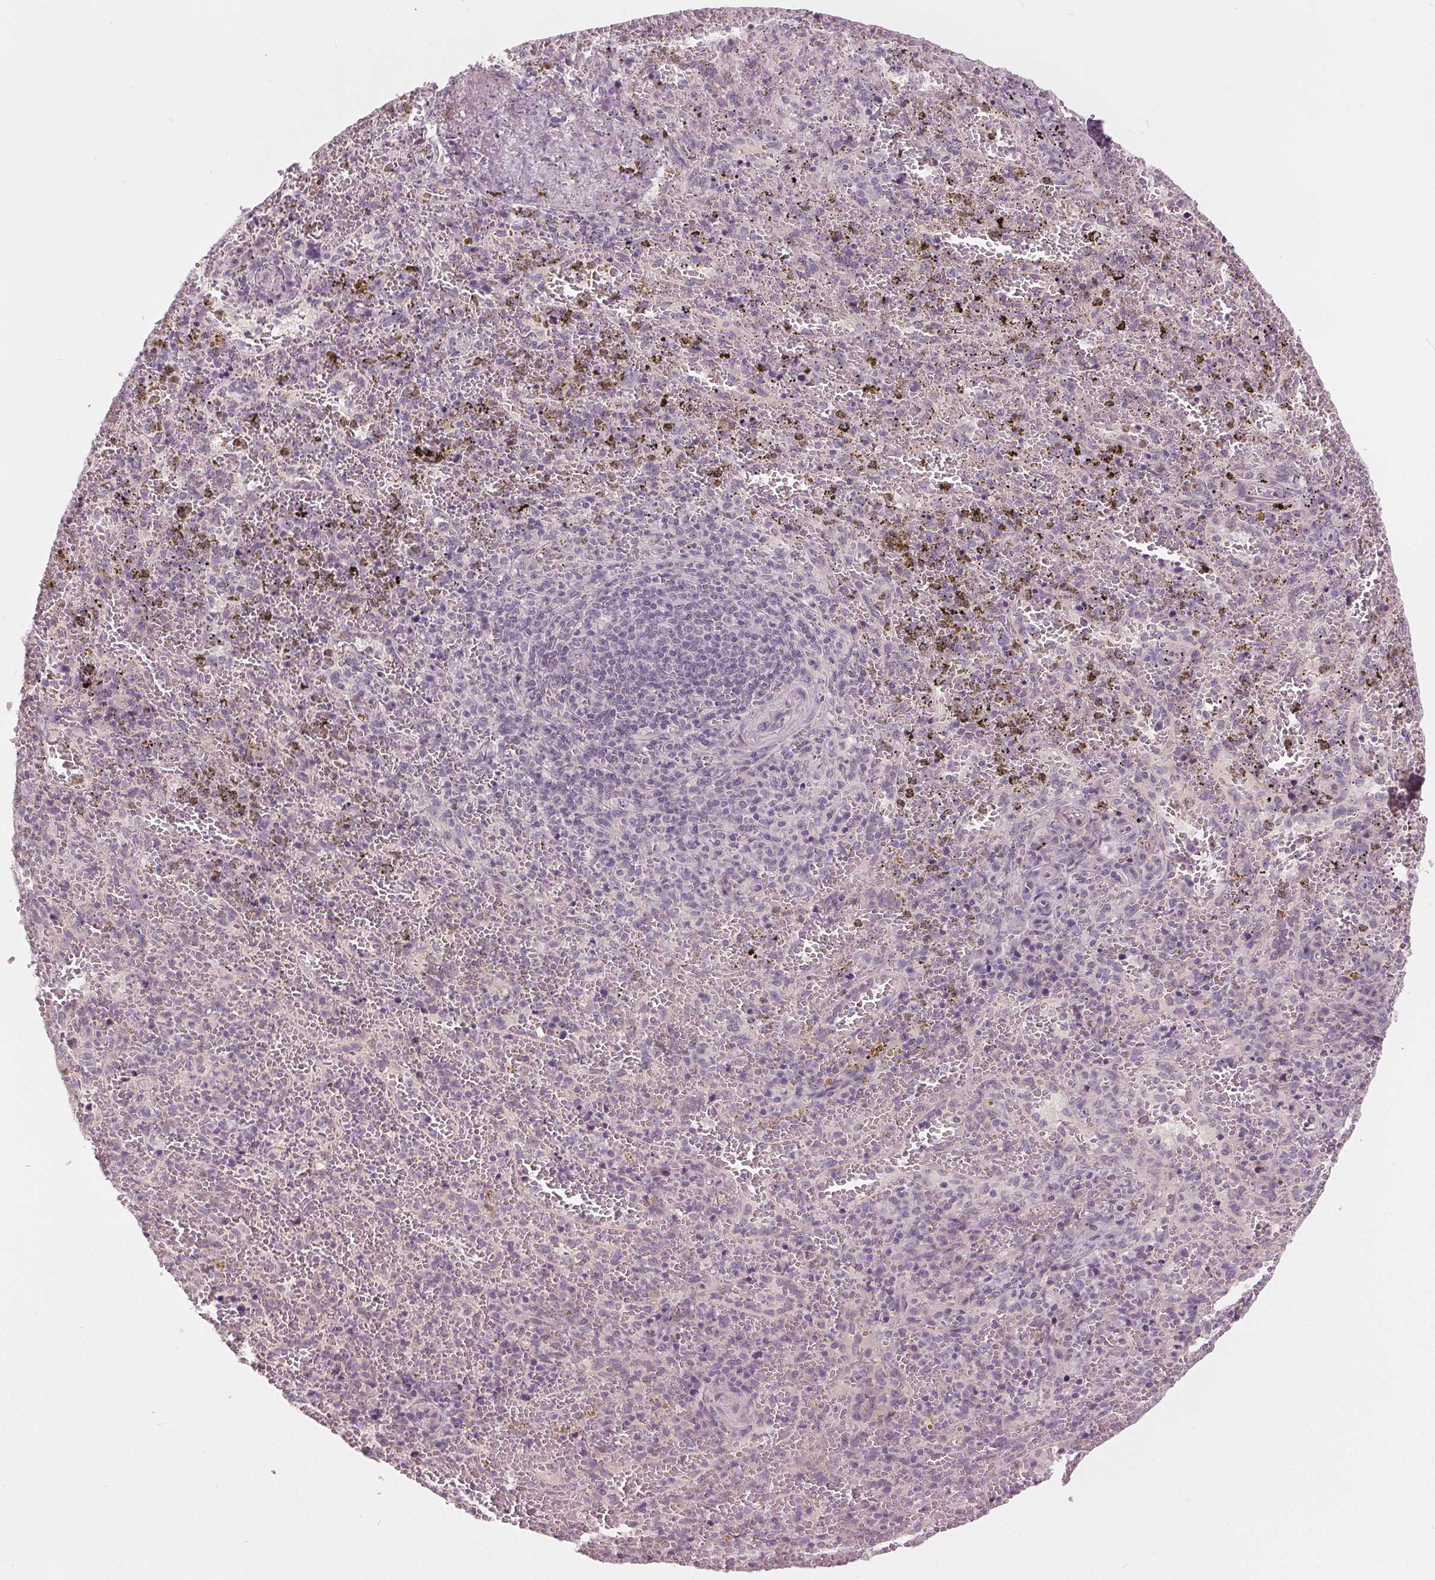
{"staining": {"intensity": "negative", "quantity": "none", "location": "none"}, "tissue": "spleen", "cell_type": "Cells in red pulp", "image_type": "normal", "snomed": [{"axis": "morphology", "description": "Normal tissue, NOS"}, {"axis": "topography", "description": "Spleen"}], "caption": "Spleen was stained to show a protein in brown. There is no significant expression in cells in red pulp. (Brightfield microscopy of DAB (3,3'-diaminobenzidine) IHC at high magnification).", "gene": "KLK13", "patient": {"sex": "female", "age": 50}}